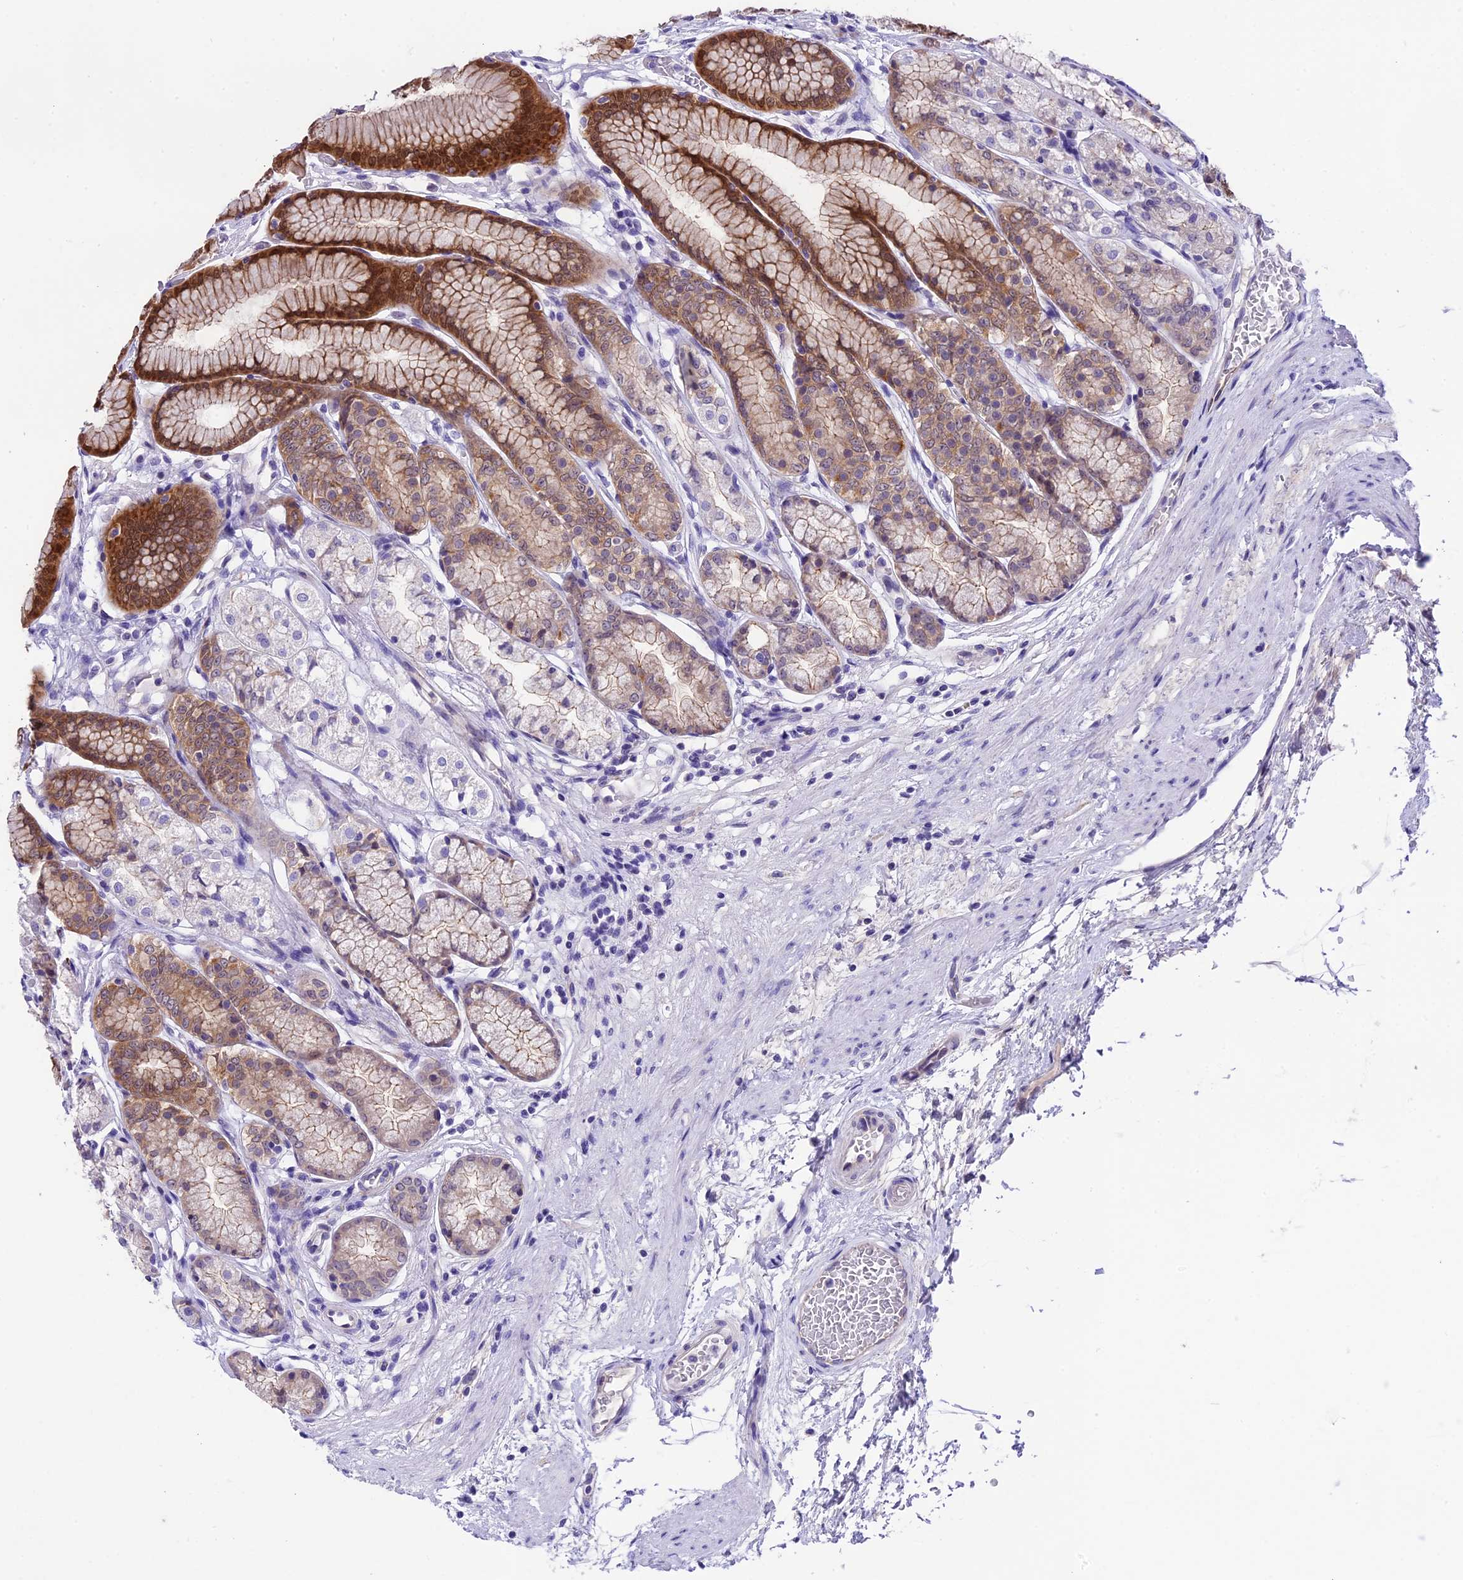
{"staining": {"intensity": "moderate", "quantity": "25%-75%", "location": "cytoplasmic/membranous,nuclear"}, "tissue": "stomach", "cell_type": "Glandular cells", "image_type": "normal", "snomed": [{"axis": "morphology", "description": "Normal tissue, NOS"}, {"axis": "morphology", "description": "Adenocarcinoma, NOS"}, {"axis": "morphology", "description": "Adenocarcinoma, High grade"}, {"axis": "topography", "description": "Stomach, upper"}, {"axis": "topography", "description": "Stomach"}], "caption": "This histopathology image shows immunohistochemistry (IHC) staining of benign stomach, with medium moderate cytoplasmic/membranous,nuclear staining in approximately 25%-75% of glandular cells.", "gene": "PRR15", "patient": {"sex": "female", "age": 65}}